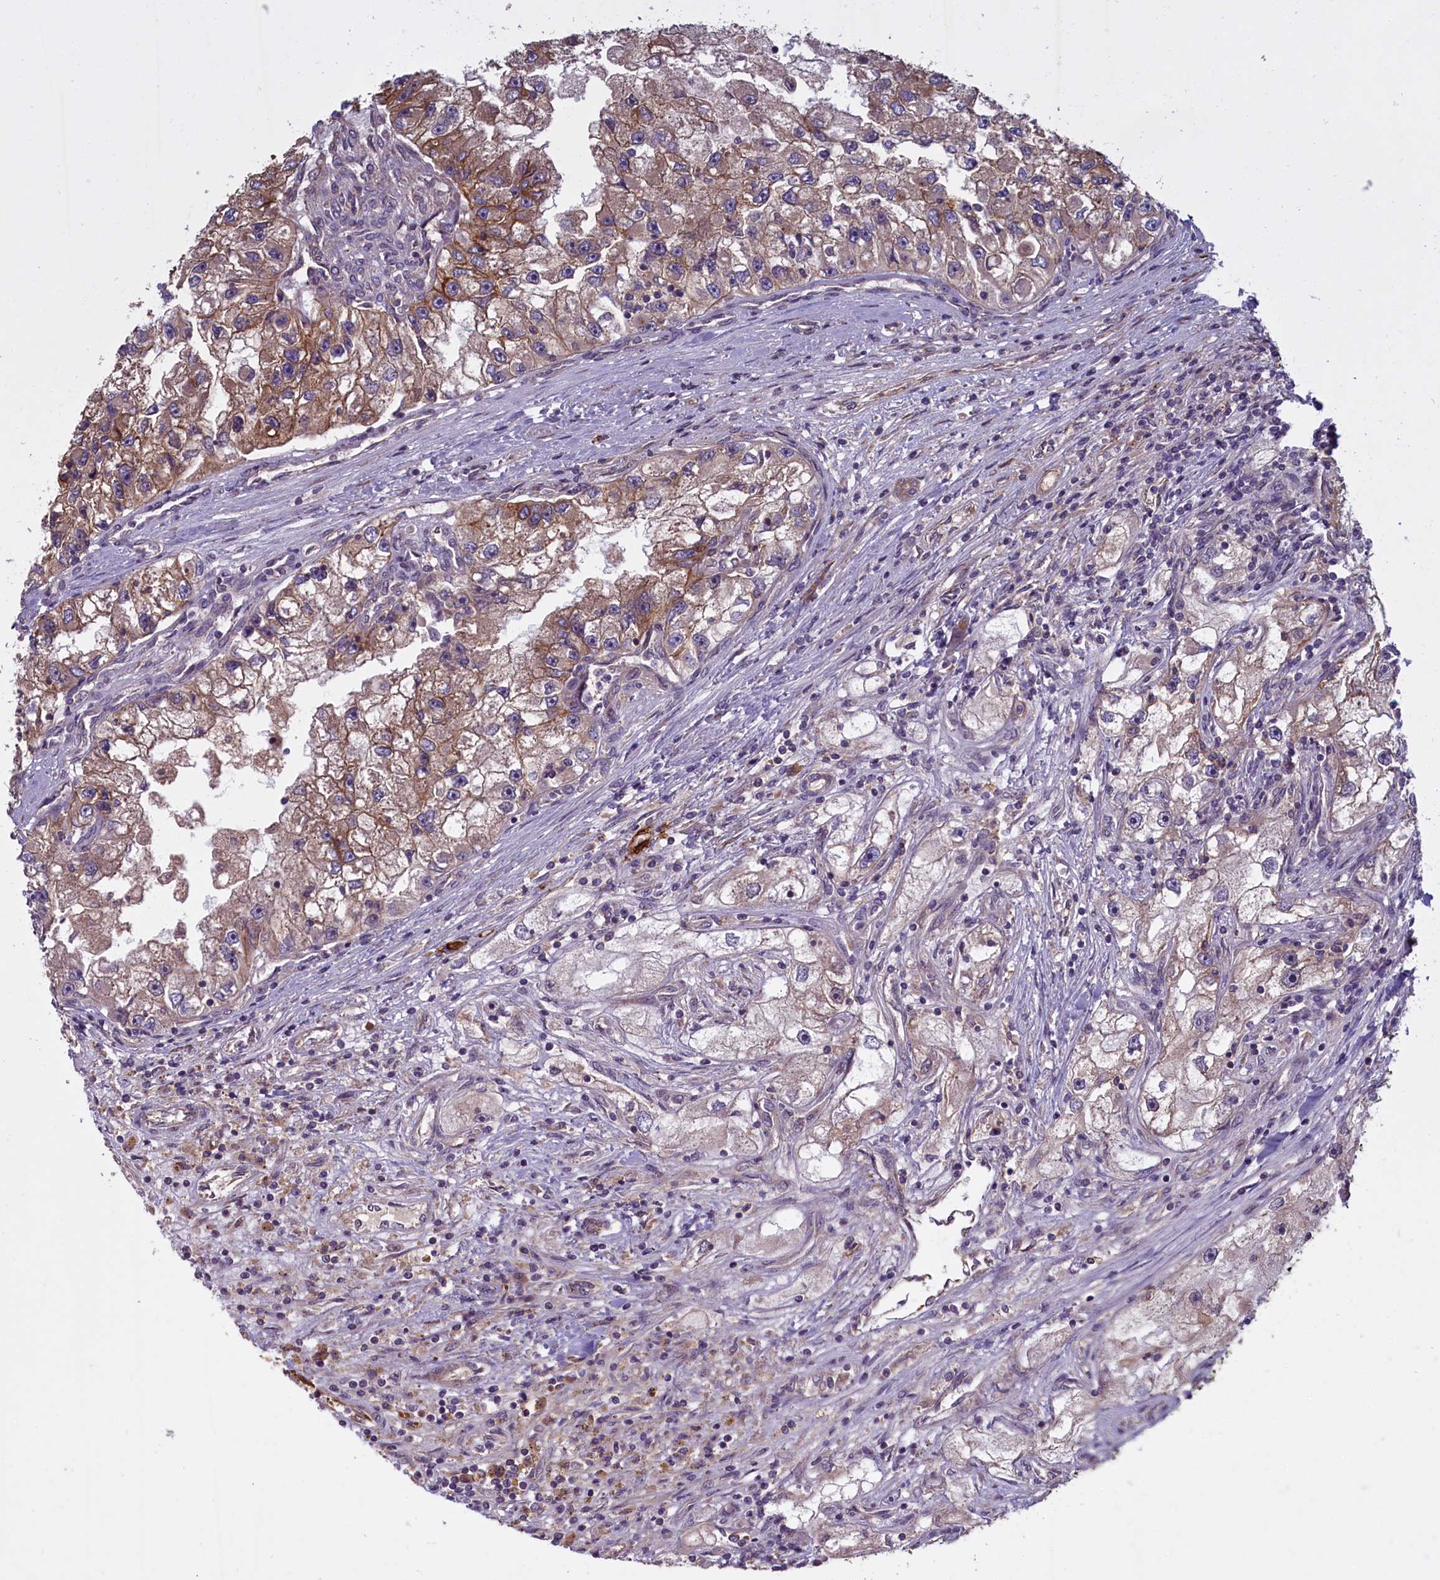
{"staining": {"intensity": "moderate", "quantity": "25%-75%", "location": "cytoplasmic/membranous"}, "tissue": "renal cancer", "cell_type": "Tumor cells", "image_type": "cancer", "snomed": [{"axis": "morphology", "description": "Adenocarcinoma, NOS"}, {"axis": "topography", "description": "Kidney"}], "caption": "Renal adenocarcinoma tissue reveals moderate cytoplasmic/membranous expression in approximately 25%-75% of tumor cells", "gene": "DENND1B", "patient": {"sex": "male", "age": 63}}